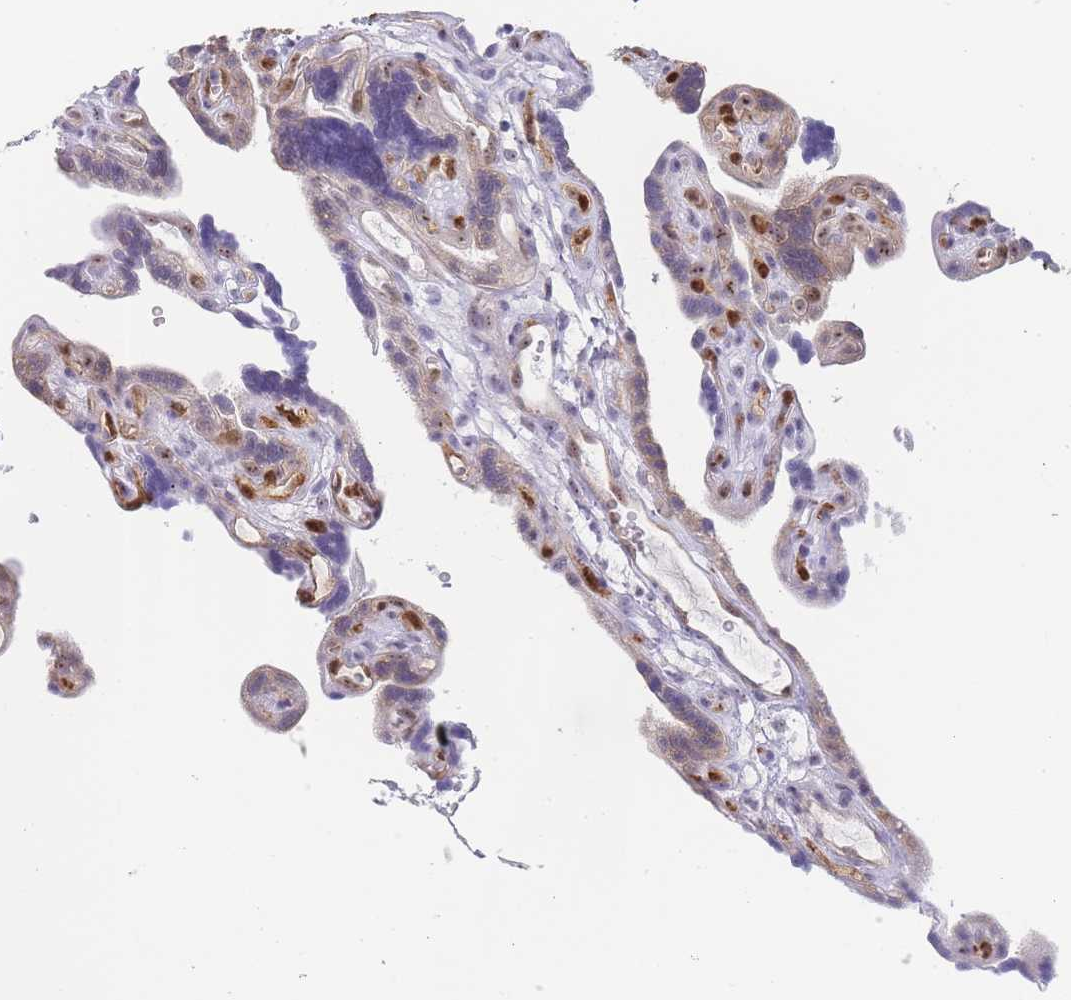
{"staining": {"intensity": "weak", "quantity": ">75%", "location": "cytoplasmic/membranous,nuclear"}, "tissue": "placenta", "cell_type": "Decidual cells", "image_type": "normal", "snomed": [{"axis": "morphology", "description": "Normal tissue, NOS"}, {"axis": "topography", "description": "Placenta"}], "caption": "Placenta stained with IHC reveals weak cytoplasmic/membranous,nuclear expression in approximately >75% of decidual cells.", "gene": "NOP14", "patient": {"sex": "female", "age": 30}}